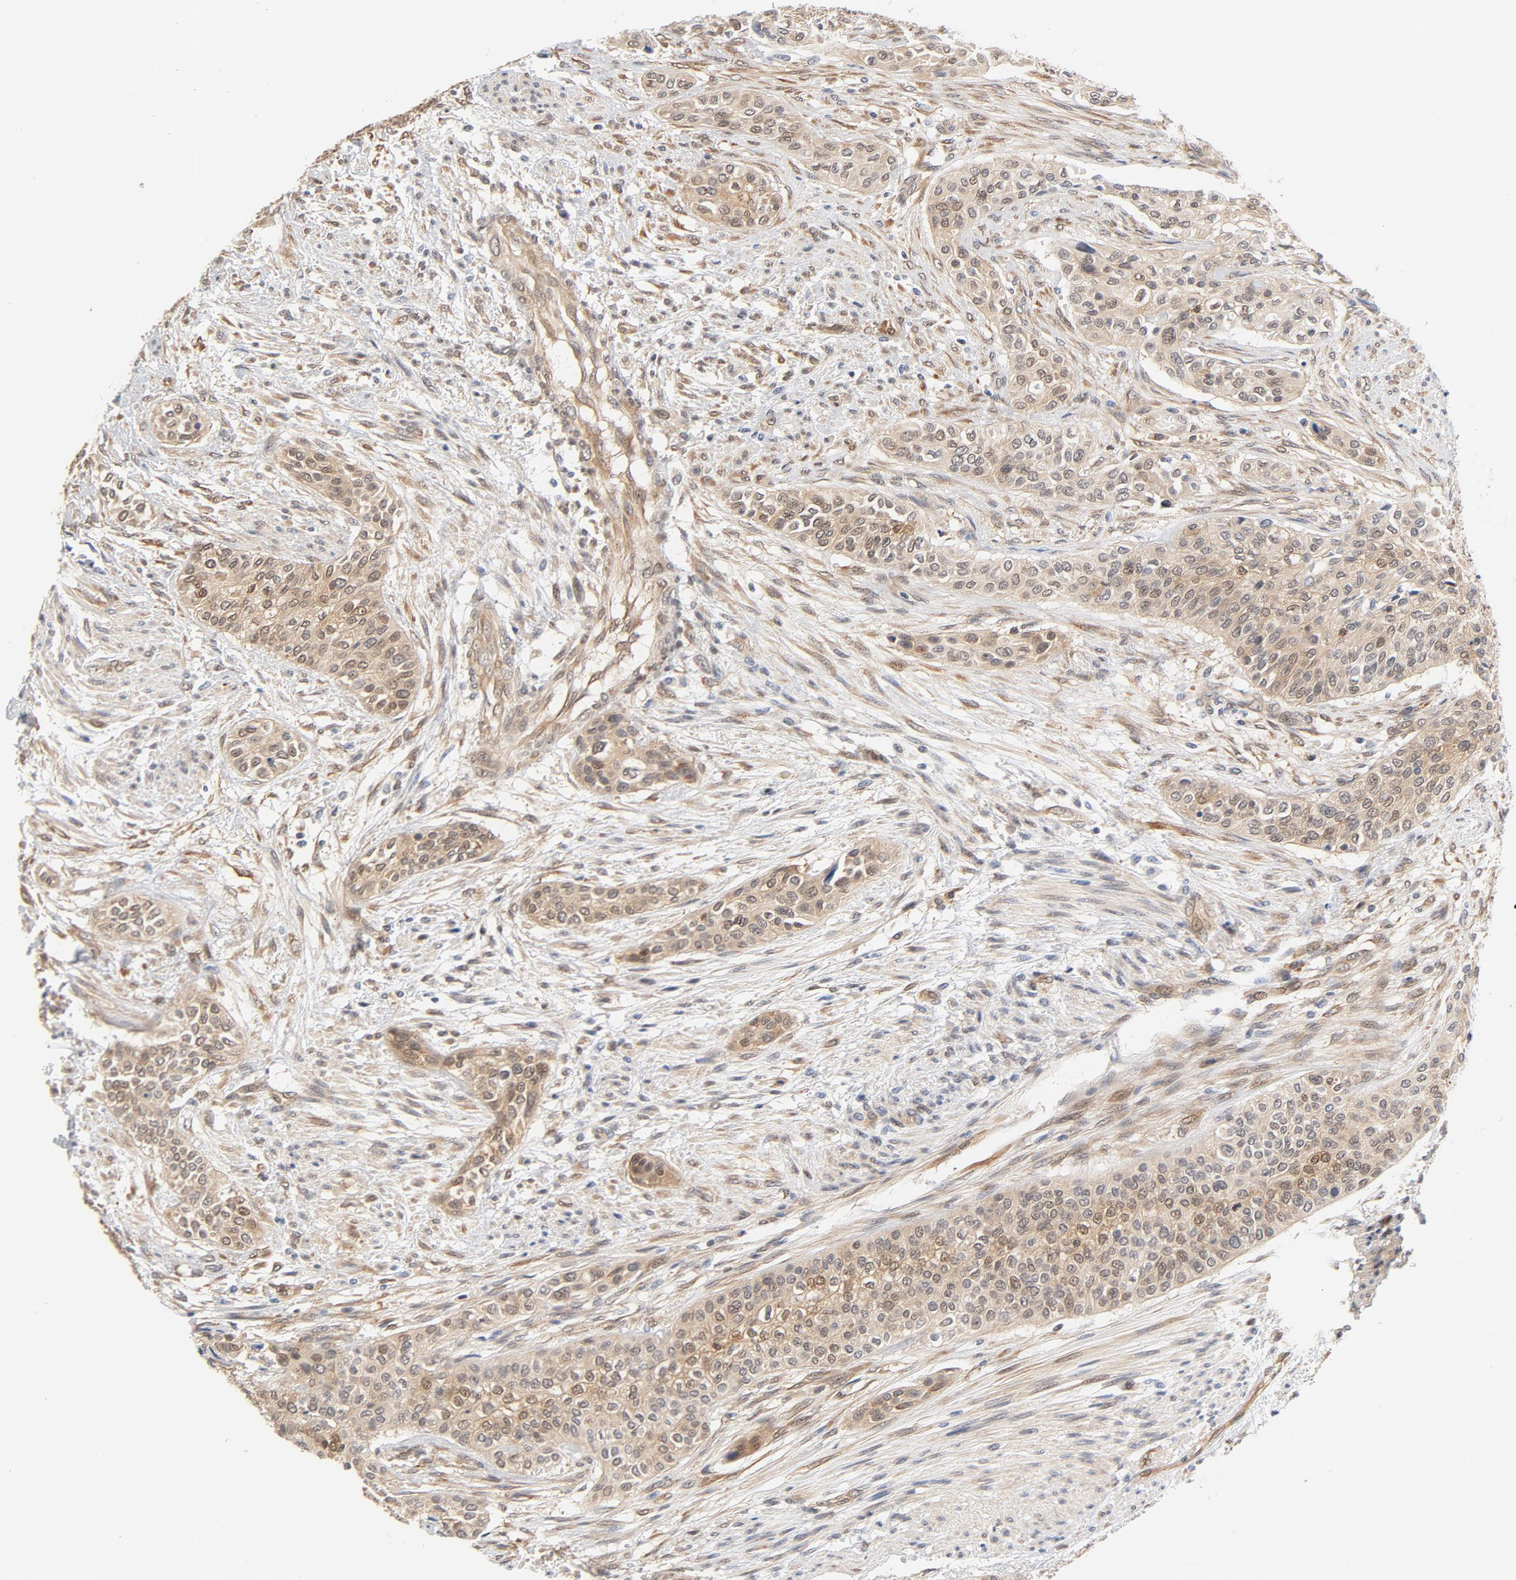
{"staining": {"intensity": "moderate", "quantity": ">75%", "location": "cytoplasmic/membranous,nuclear"}, "tissue": "urothelial cancer", "cell_type": "Tumor cells", "image_type": "cancer", "snomed": [{"axis": "morphology", "description": "Urothelial carcinoma, High grade"}, {"axis": "topography", "description": "Urinary bladder"}], "caption": "Immunohistochemical staining of human urothelial cancer exhibits moderate cytoplasmic/membranous and nuclear protein positivity in approximately >75% of tumor cells. (DAB (3,3'-diaminobenzidine) = brown stain, brightfield microscopy at high magnification).", "gene": "EIF4E", "patient": {"sex": "male", "age": 74}}